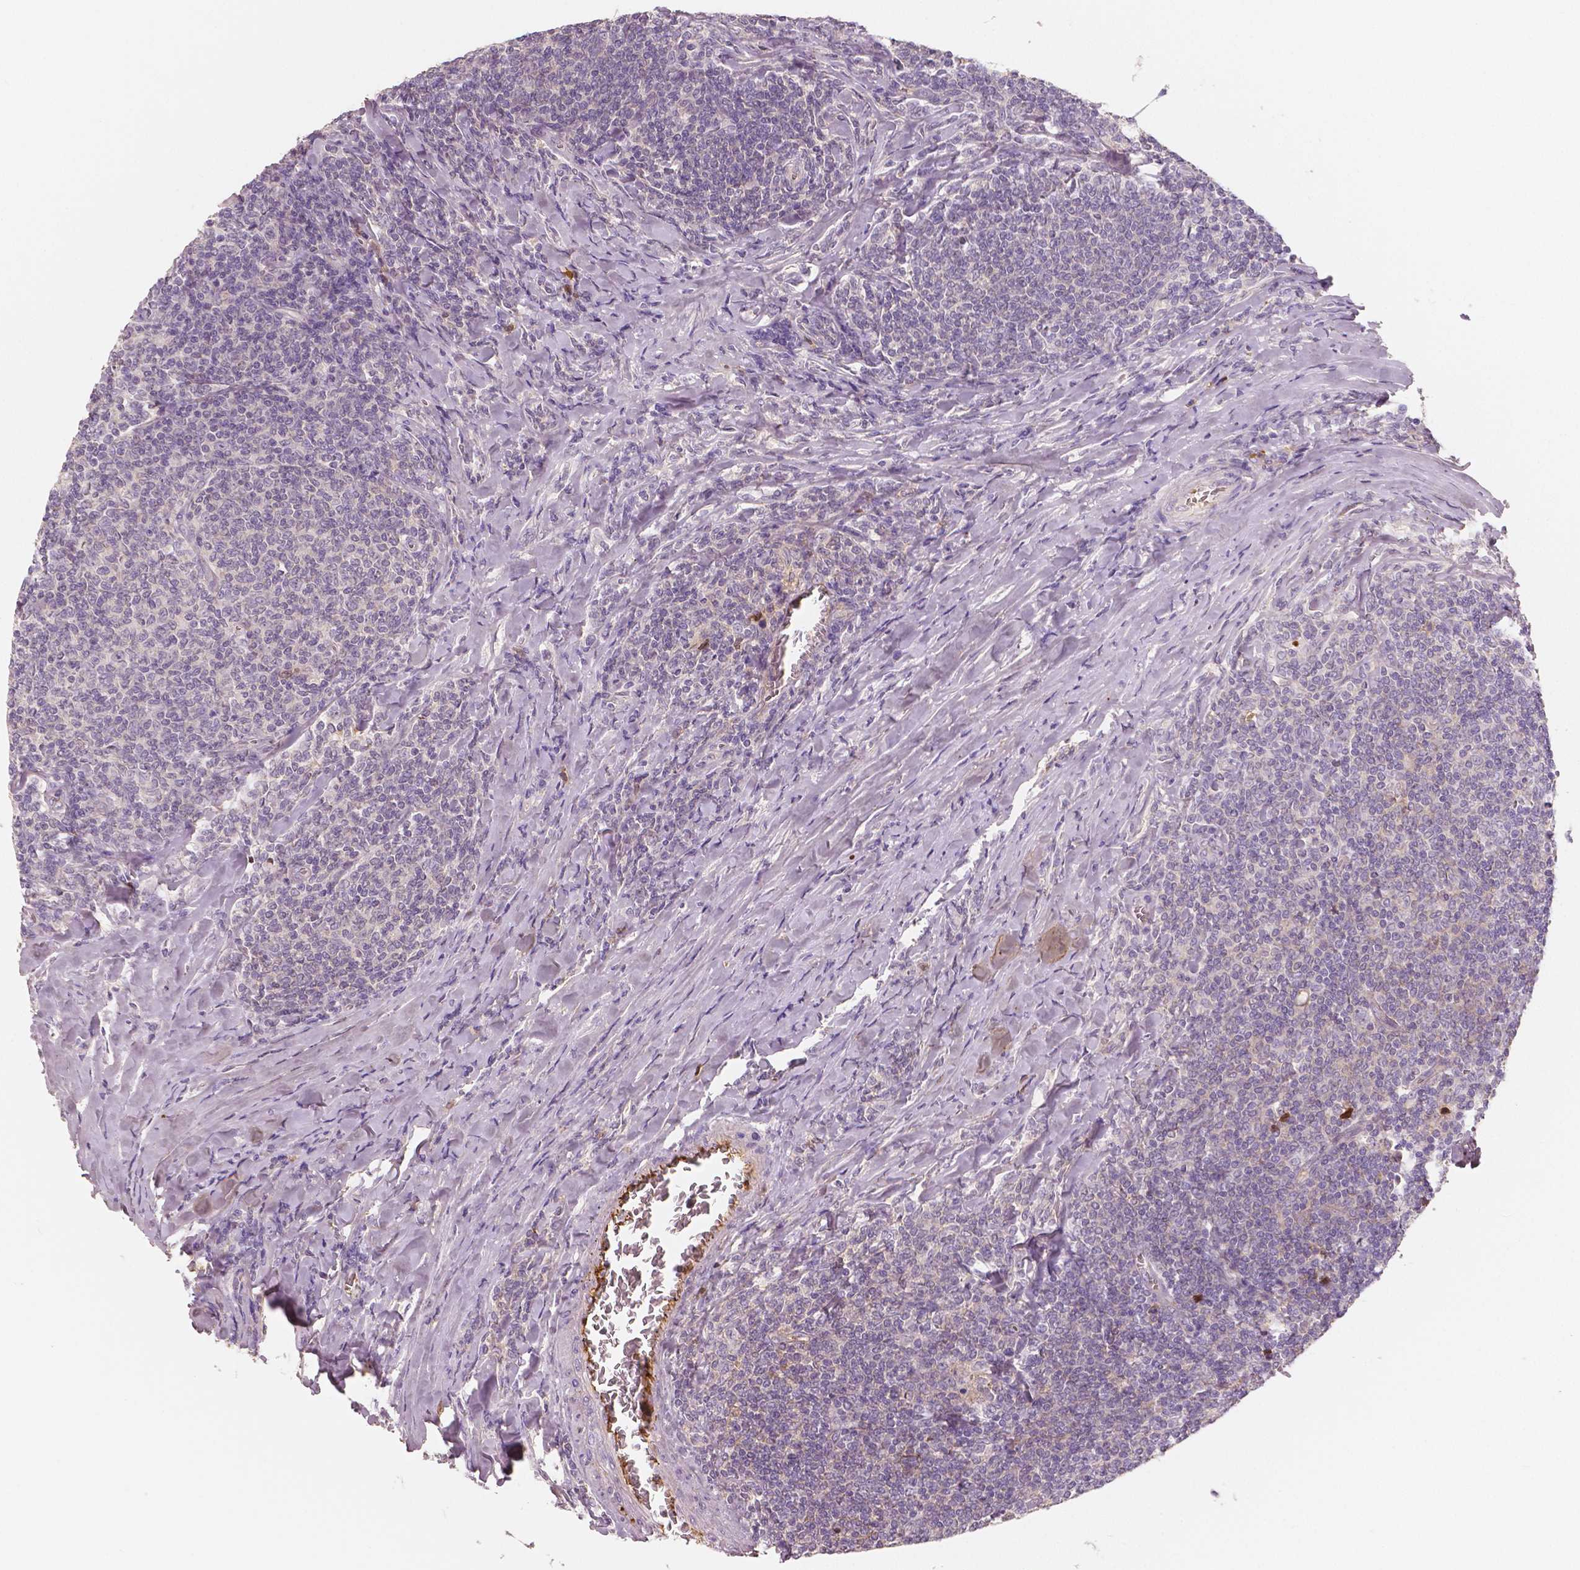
{"staining": {"intensity": "negative", "quantity": "none", "location": "none"}, "tissue": "lymphoma", "cell_type": "Tumor cells", "image_type": "cancer", "snomed": [{"axis": "morphology", "description": "Malignant lymphoma, non-Hodgkin's type, Low grade"}, {"axis": "topography", "description": "Lymph node"}], "caption": "IHC micrograph of human low-grade malignant lymphoma, non-Hodgkin's type stained for a protein (brown), which reveals no expression in tumor cells. Nuclei are stained in blue.", "gene": "APOA4", "patient": {"sex": "male", "age": 52}}